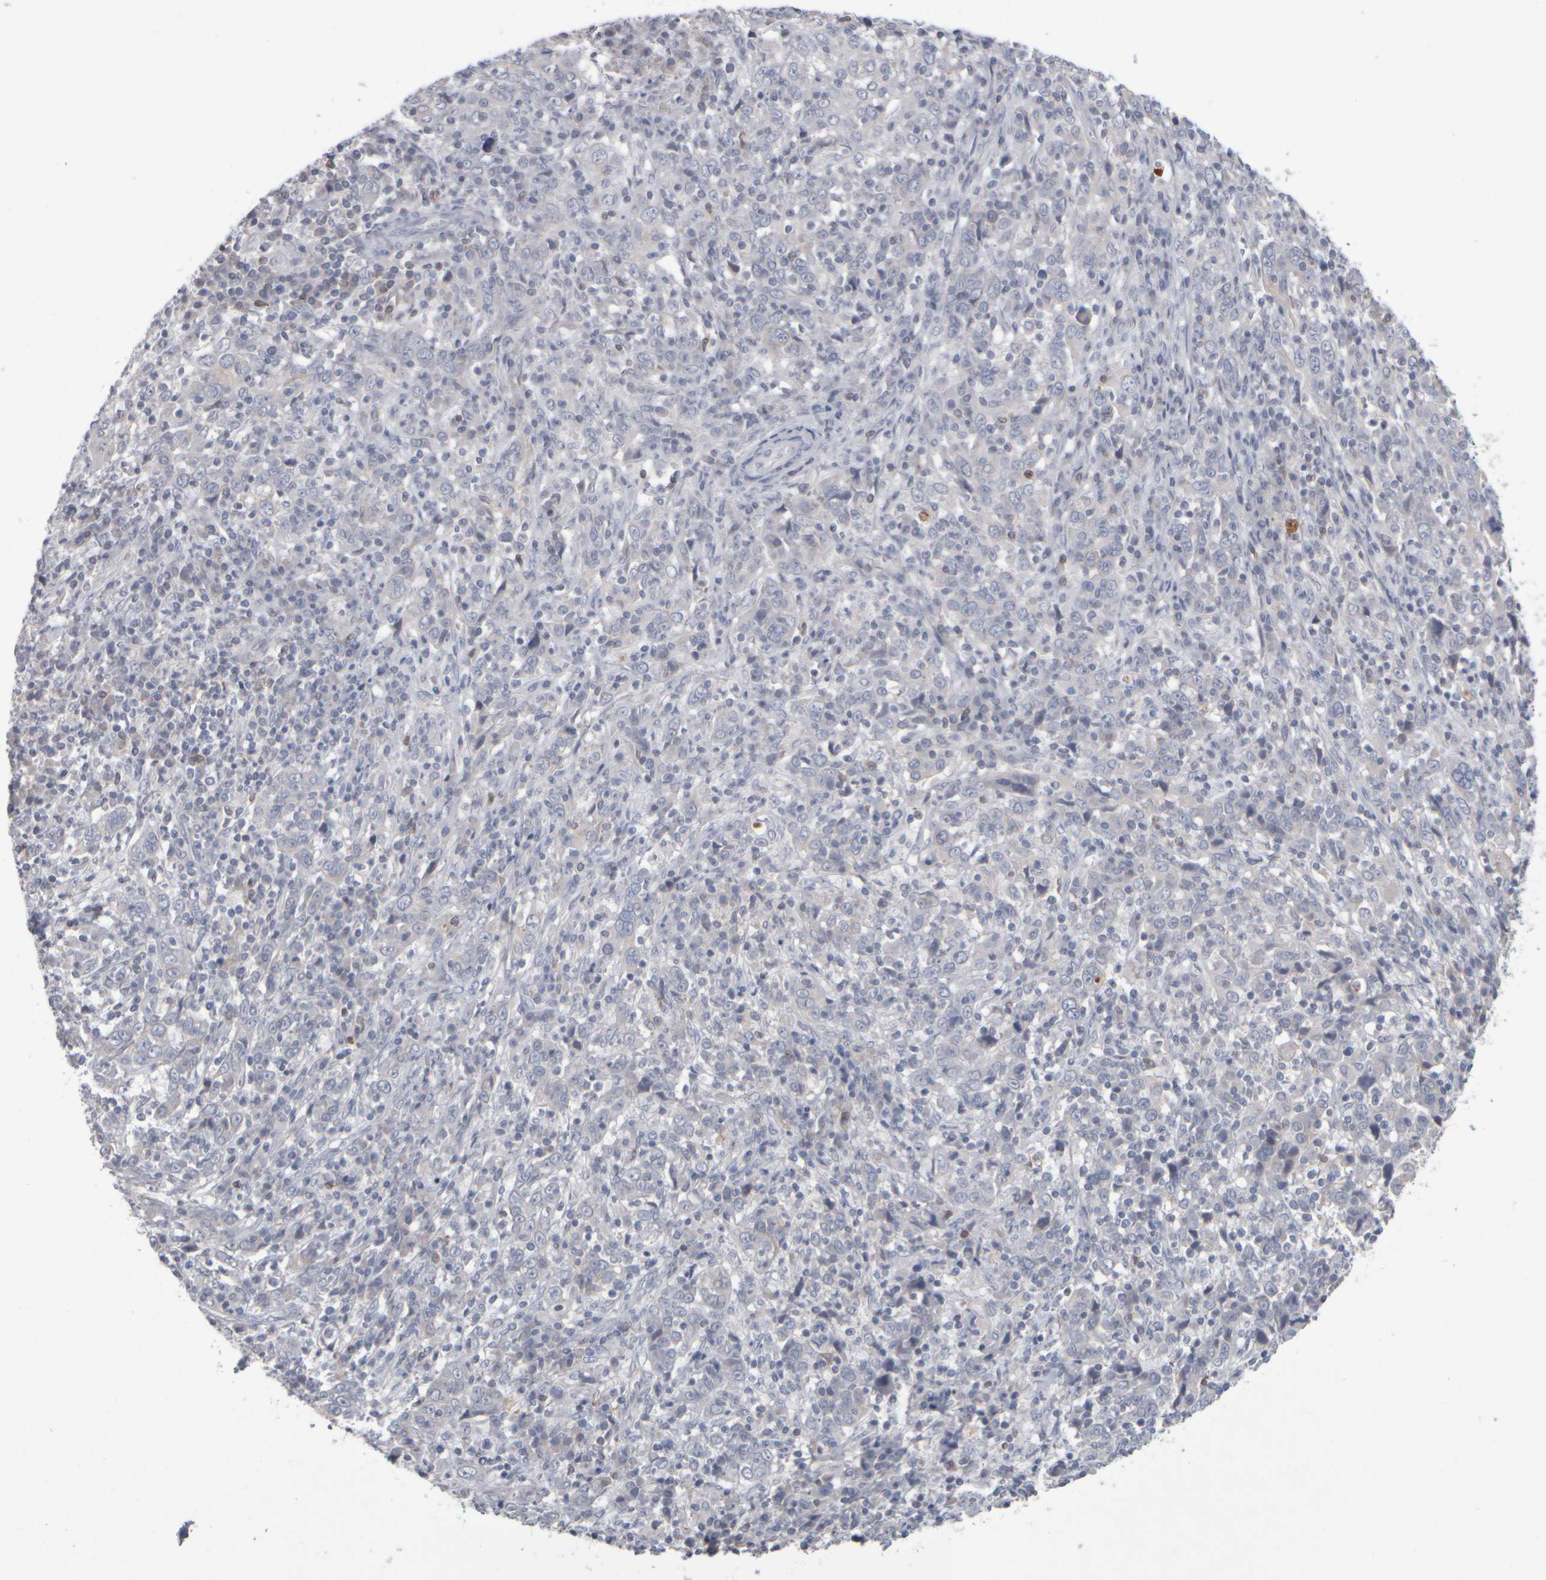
{"staining": {"intensity": "negative", "quantity": "none", "location": "none"}, "tissue": "cervical cancer", "cell_type": "Tumor cells", "image_type": "cancer", "snomed": [{"axis": "morphology", "description": "Squamous cell carcinoma, NOS"}, {"axis": "topography", "description": "Cervix"}], "caption": "Tumor cells are negative for brown protein staining in cervical cancer (squamous cell carcinoma).", "gene": "EPHX2", "patient": {"sex": "female", "age": 46}}